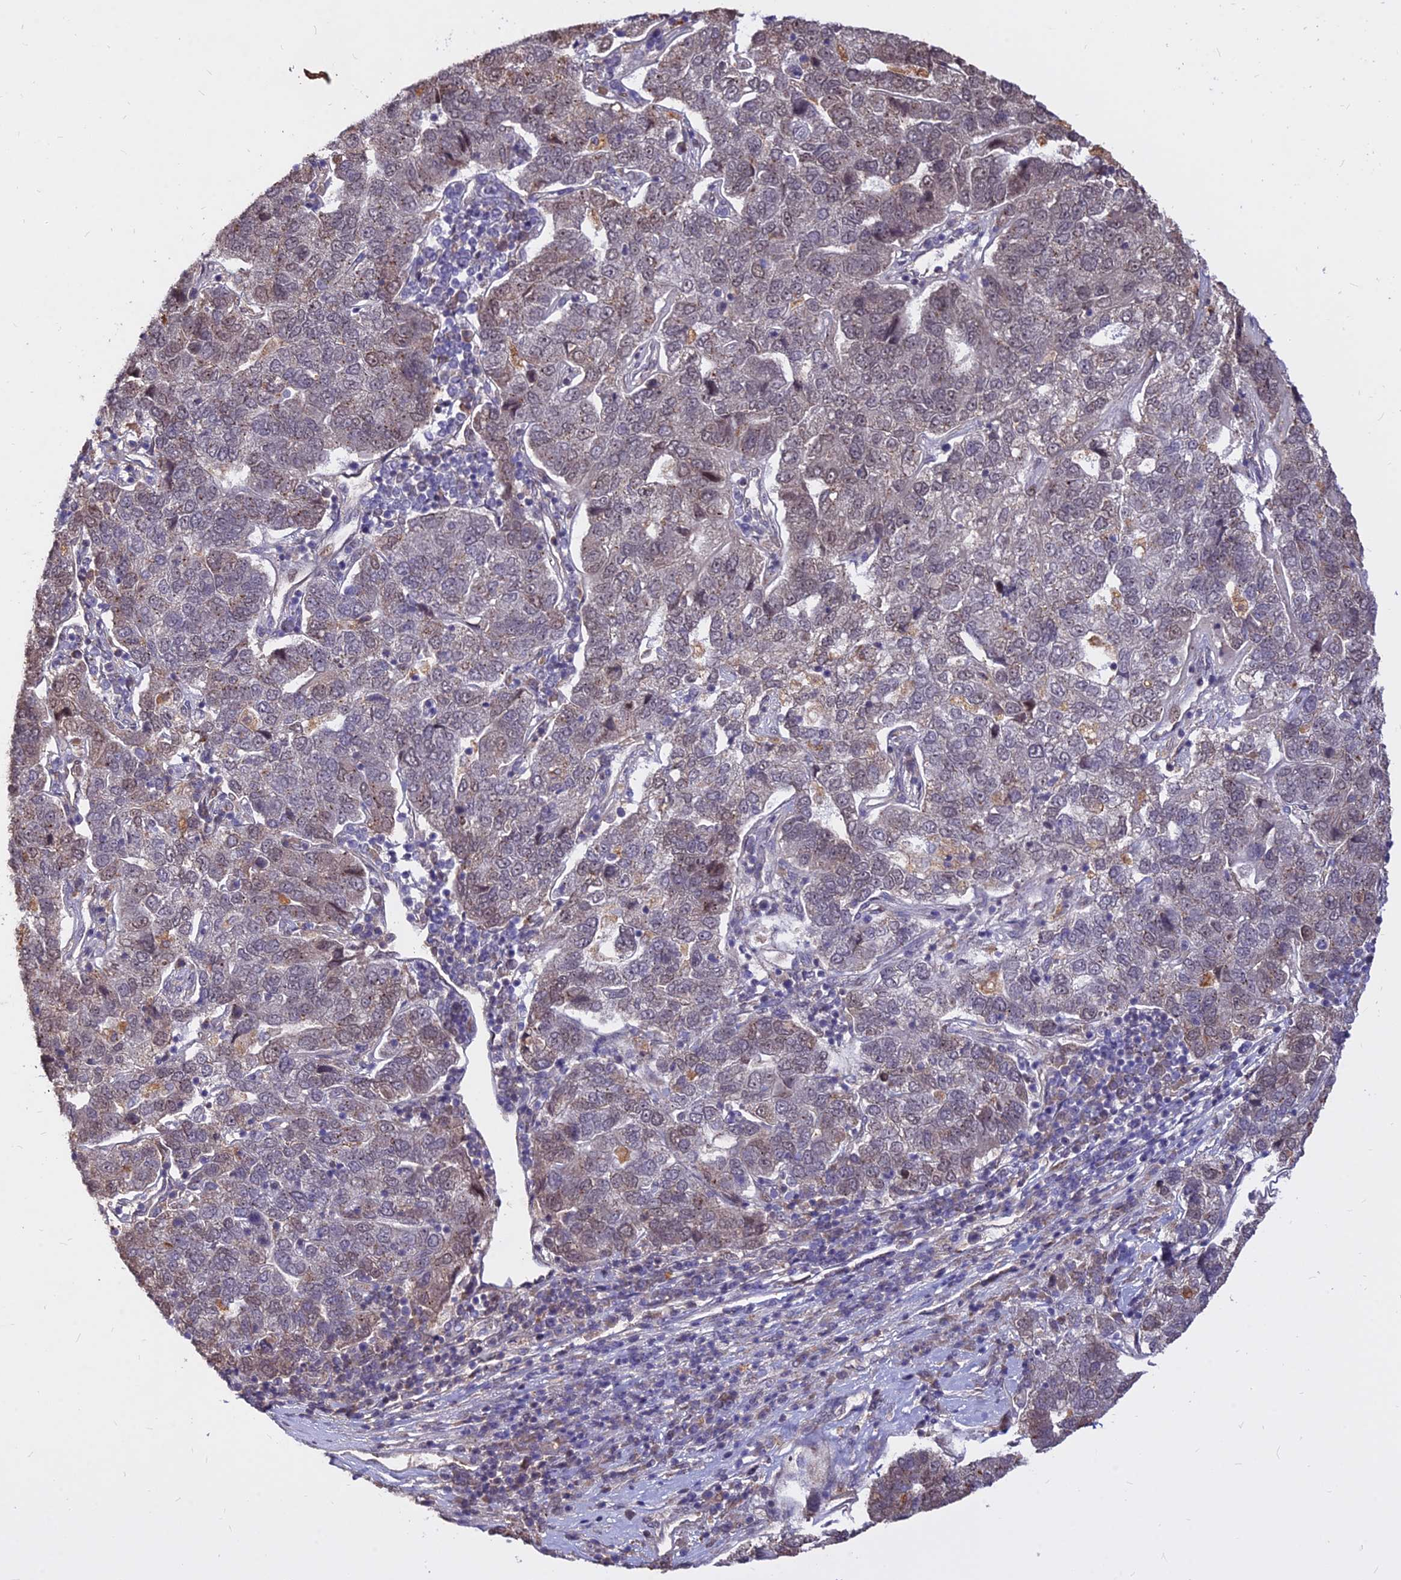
{"staining": {"intensity": "weak", "quantity": "<25%", "location": "cytoplasmic/membranous"}, "tissue": "pancreatic cancer", "cell_type": "Tumor cells", "image_type": "cancer", "snomed": [{"axis": "morphology", "description": "Adenocarcinoma, NOS"}, {"axis": "topography", "description": "Pancreas"}], "caption": "Human pancreatic cancer (adenocarcinoma) stained for a protein using immunohistochemistry (IHC) reveals no staining in tumor cells.", "gene": "C11orf68", "patient": {"sex": "female", "age": 61}}